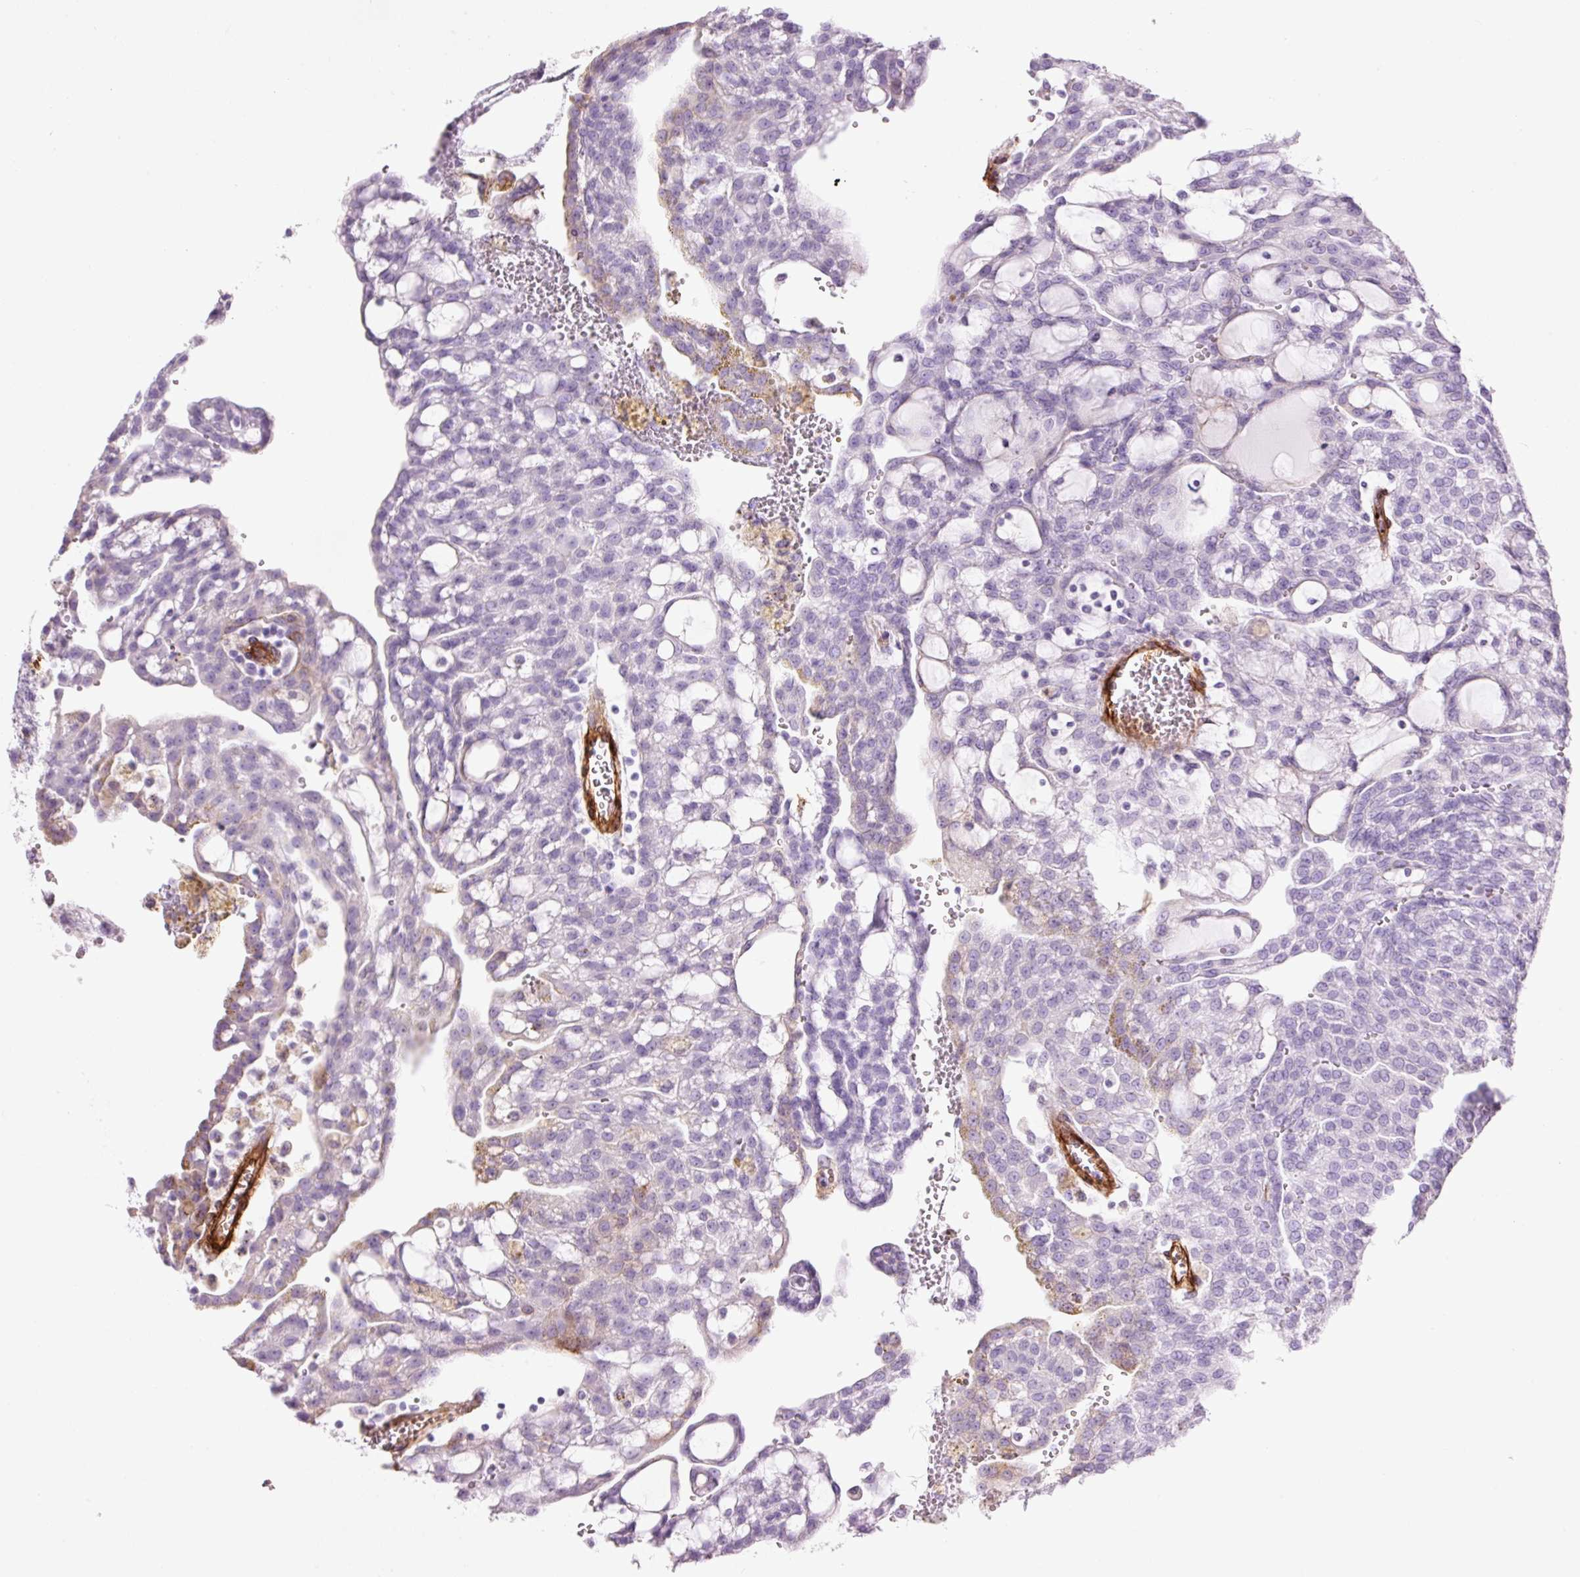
{"staining": {"intensity": "weak", "quantity": "<25%", "location": "cytoplasmic/membranous"}, "tissue": "renal cancer", "cell_type": "Tumor cells", "image_type": "cancer", "snomed": [{"axis": "morphology", "description": "Adenocarcinoma, NOS"}, {"axis": "topography", "description": "Kidney"}], "caption": "Tumor cells show no significant protein staining in adenocarcinoma (renal). (IHC, brightfield microscopy, high magnification).", "gene": "CAV1", "patient": {"sex": "male", "age": 63}}